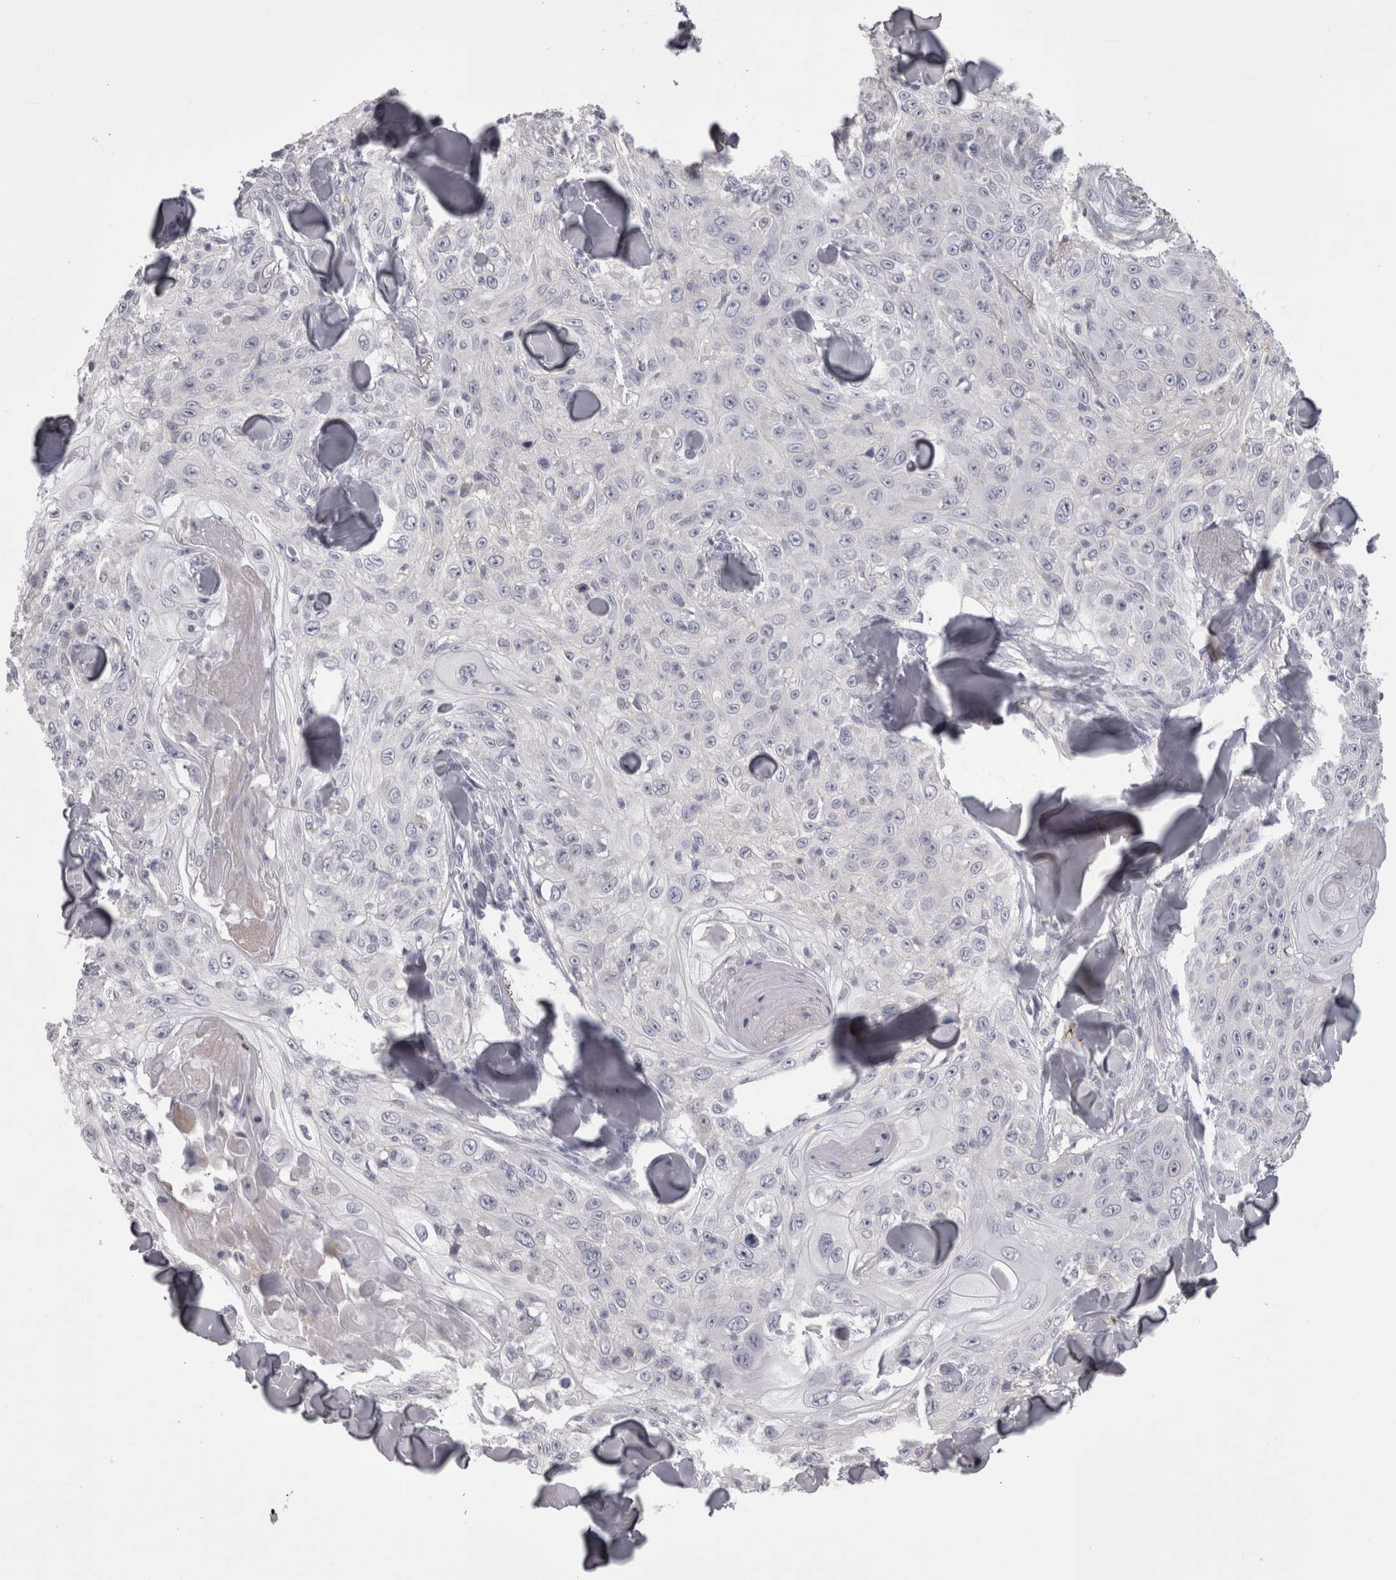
{"staining": {"intensity": "negative", "quantity": "none", "location": "none"}, "tissue": "skin cancer", "cell_type": "Tumor cells", "image_type": "cancer", "snomed": [{"axis": "morphology", "description": "Squamous cell carcinoma, NOS"}, {"axis": "topography", "description": "Skin"}], "caption": "Human skin squamous cell carcinoma stained for a protein using immunohistochemistry shows no positivity in tumor cells.", "gene": "SAA4", "patient": {"sex": "male", "age": 86}}